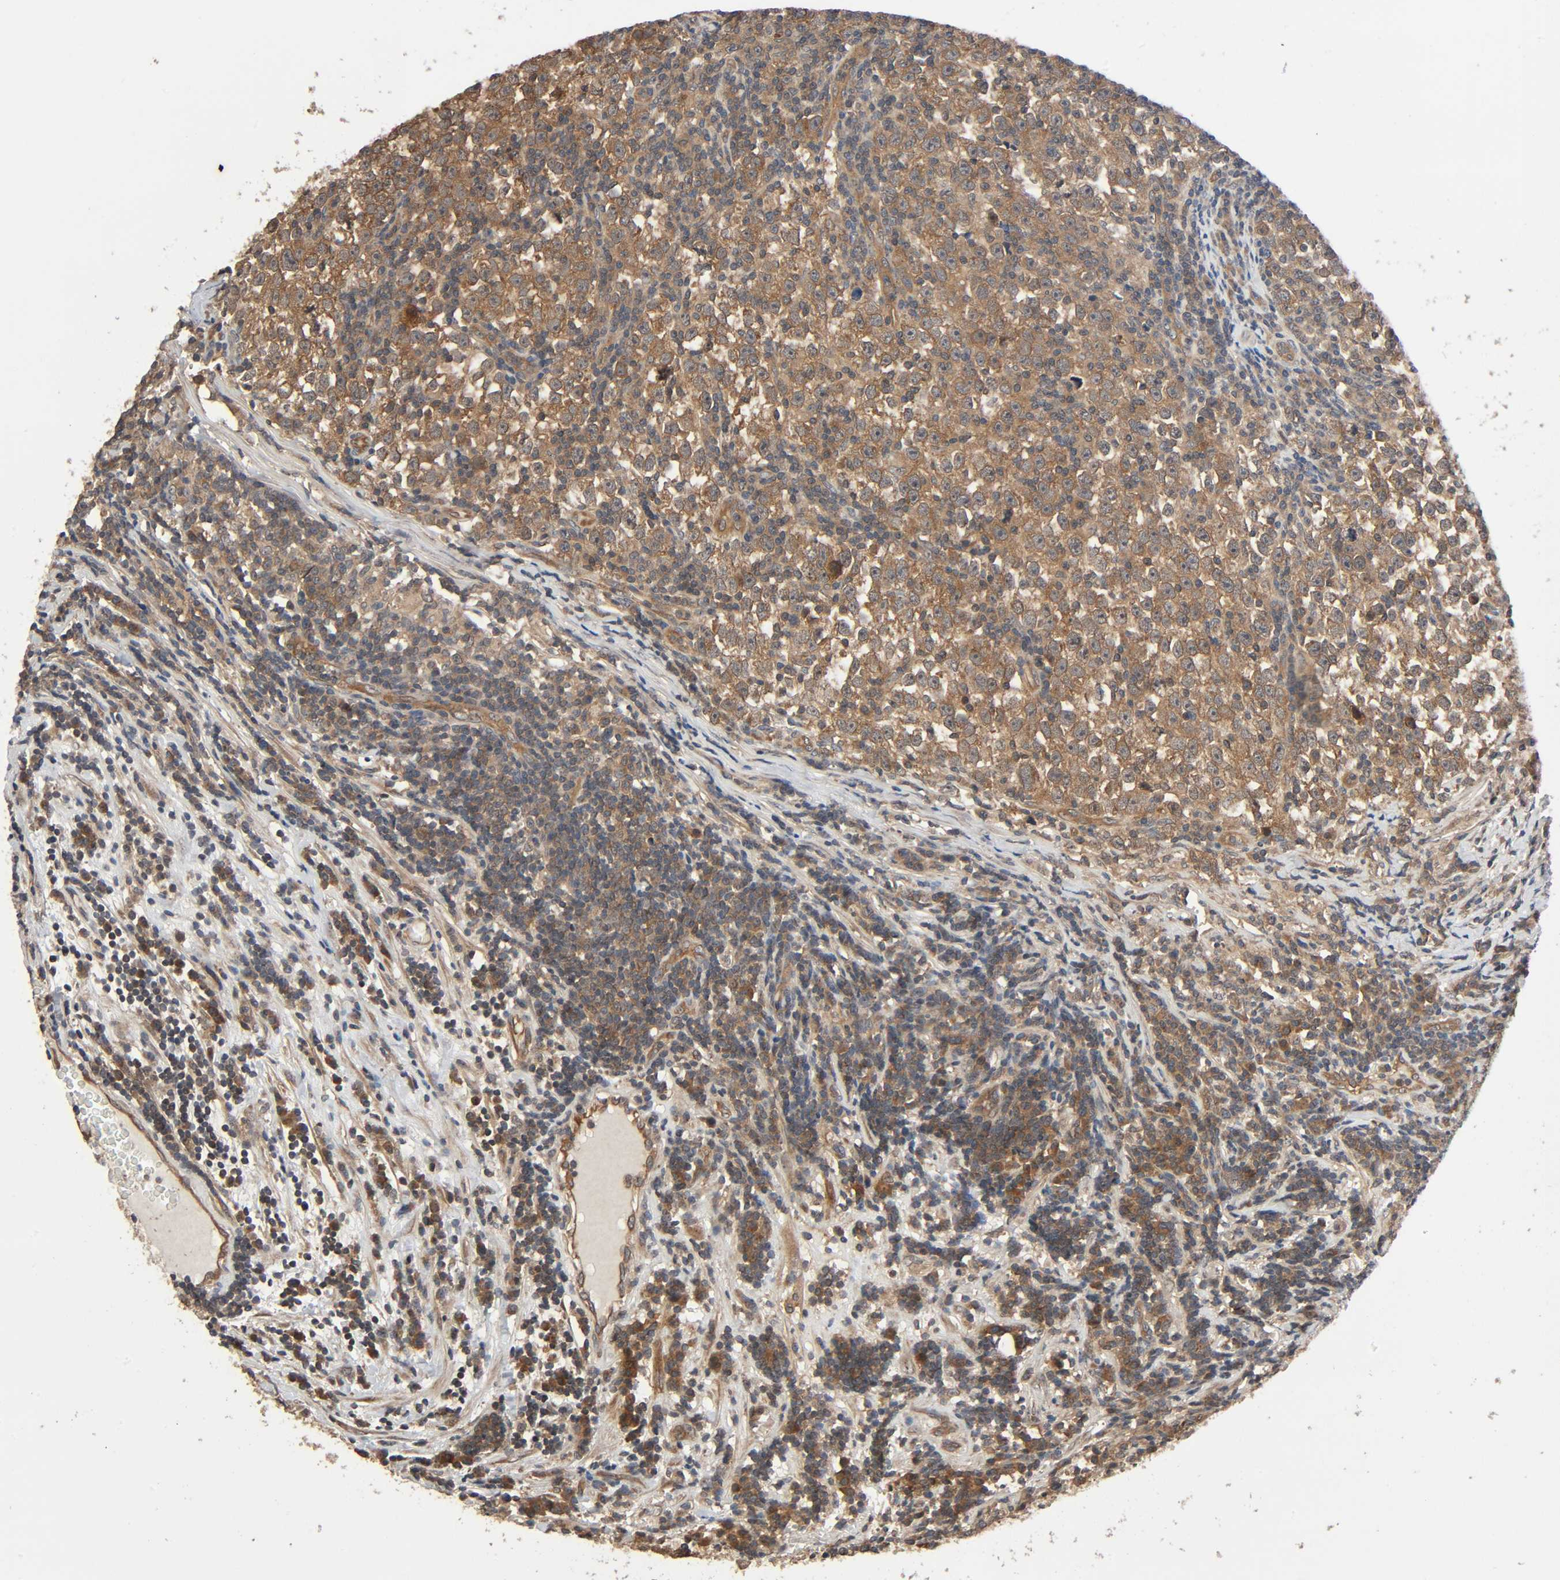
{"staining": {"intensity": "moderate", "quantity": ">75%", "location": "cytoplasmic/membranous"}, "tissue": "testis cancer", "cell_type": "Tumor cells", "image_type": "cancer", "snomed": [{"axis": "morphology", "description": "Seminoma, NOS"}, {"axis": "topography", "description": "Testis"}], "caption": "The photomicrograph demonstrates immunohistochemical staining of testis seminoma. There is moderate cytoplasmic/membranous positivity is seen in about >75% of tumor cells.", "gene": "PPP2R1B", "patient": {"sex": "male", "age": 43}}